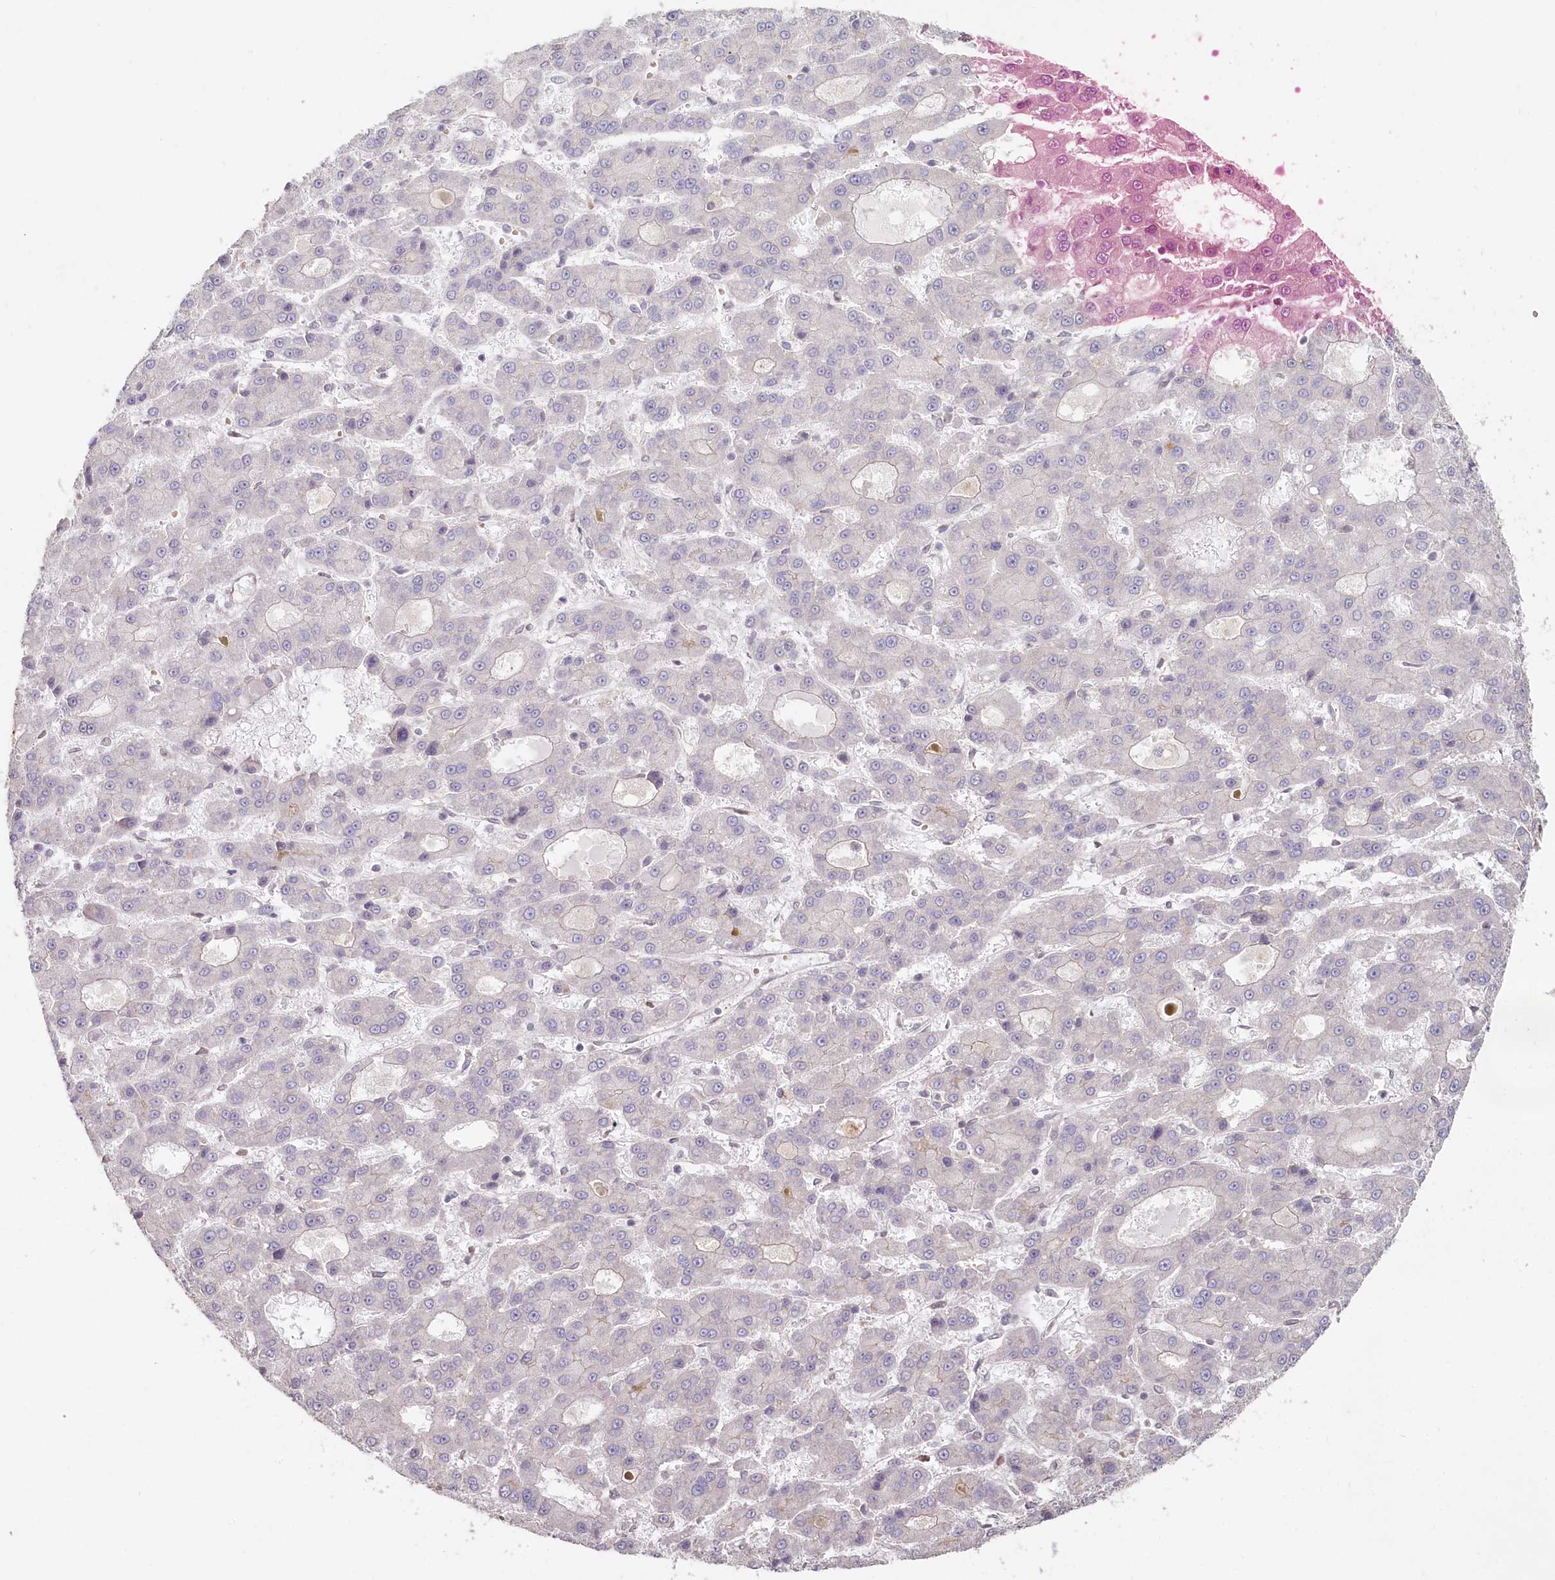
{"staining": {"intensity": "negative", "quantity": "none", "location": "none"}, "tissue": "liver cancer", "cell_type": "Tumor cells", "image_type": "cancer", "snomed": [{"axis": "morphology", "description": "Carcinoma, Hepatocellular, NOS"}, {"axis": "topography", "description": "Liver"}], "caption": "A high-resolution photomicrograph shows immunohistochemistry staining of liver cancer, which reveals no significant positivity in tumor cells.", "gene": "TCHP", "patient": {"sex": "male", "age": 70}}